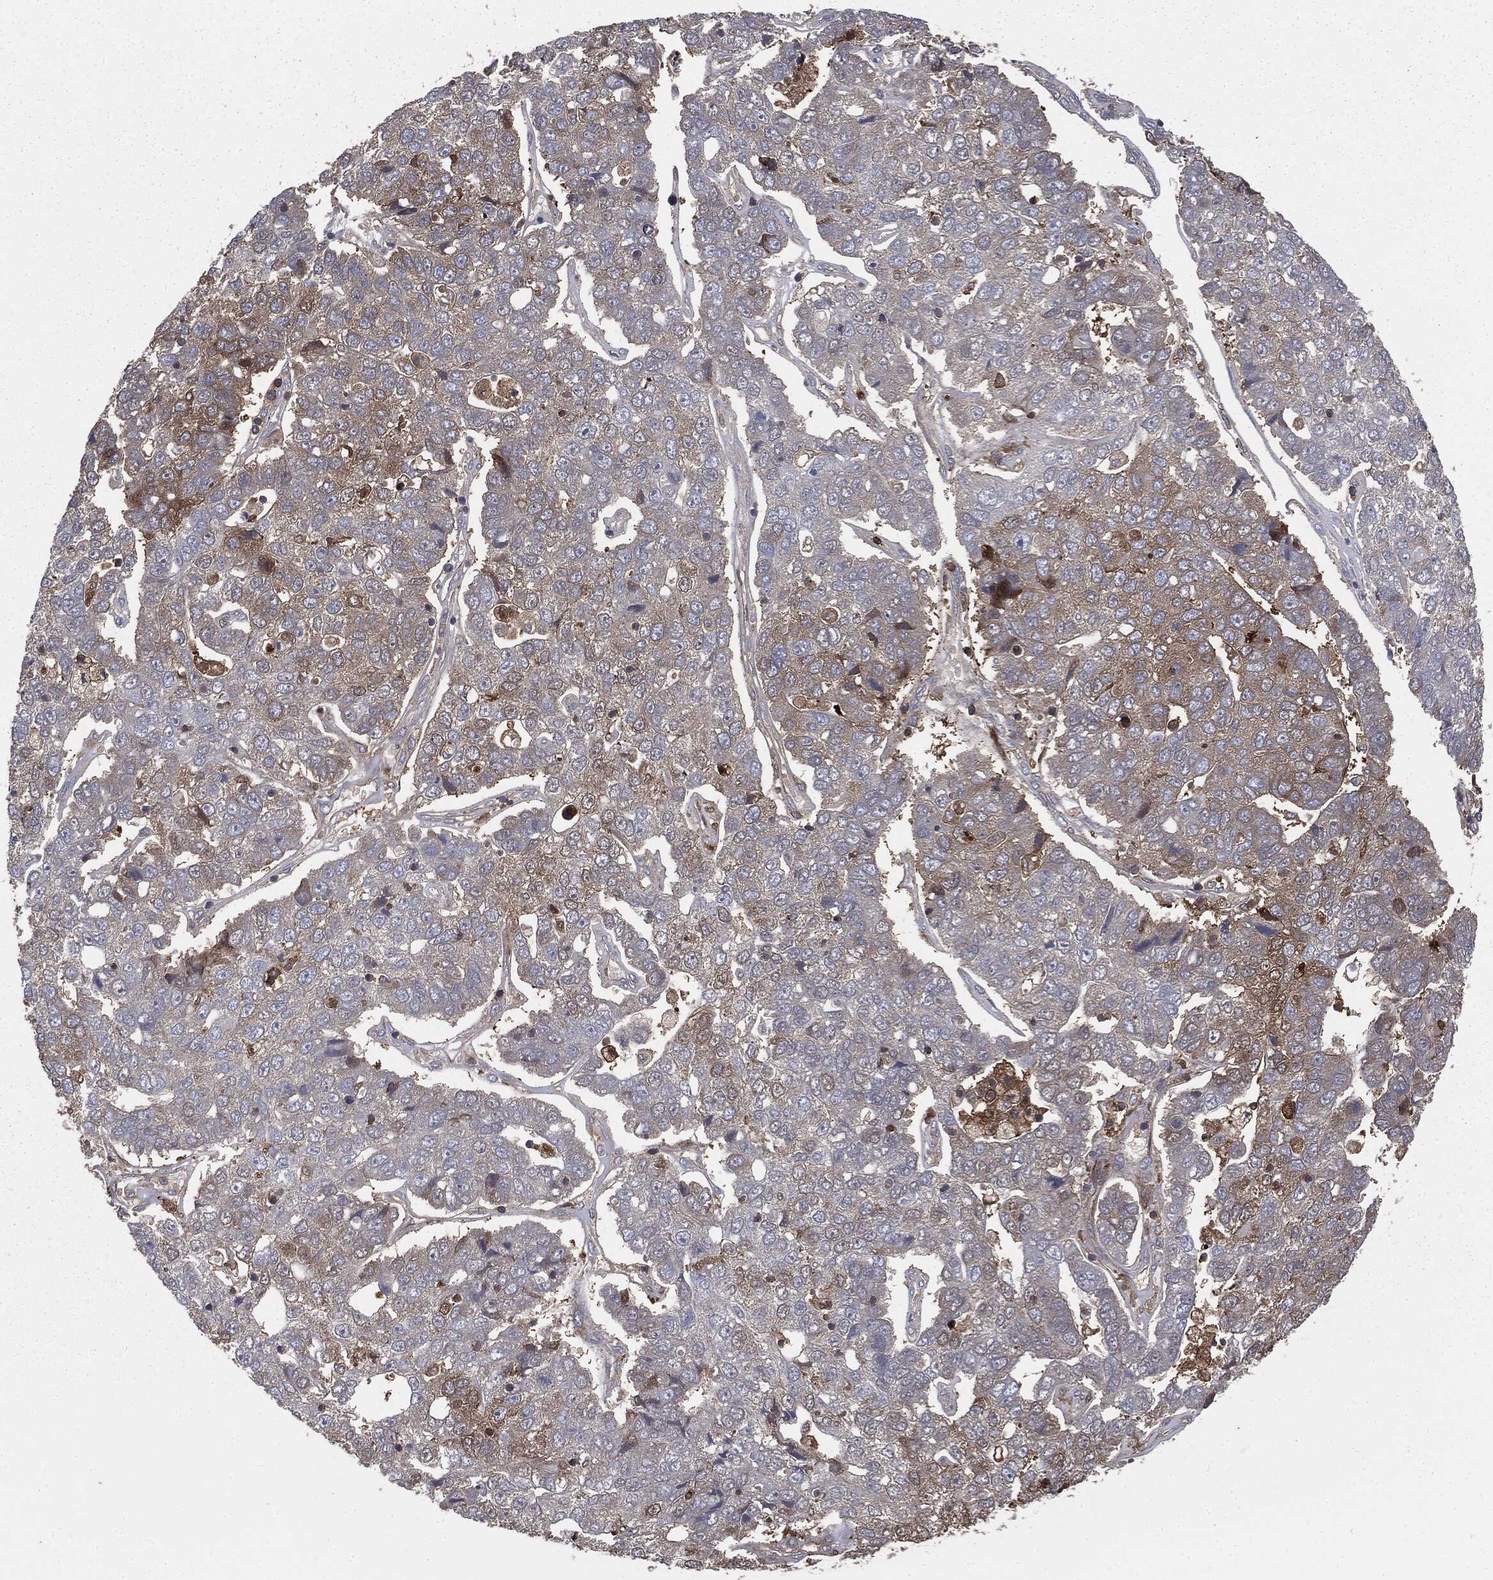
{"staining": {"intensity": "moderate", "quantity": "<25%", "location": "cytoplasmic/membranous"}, "tissue": "pancreatic cancer", "cell_type": "Tumor cells", "image_type": "cancer", "snomed": [{"axis": "morphology", "description": "Adenocarcinoma, NOS"}, {"axis": "topography", "description": "Pancreas"}], "caption": "A high-resolution micrograph shows IHC staining of pancreatic adenocarcinoma, which exhibits moderate cytoplasmic/membranous staining in about <25% of tumor cells.", "gene": "GNB5", "patient": {"sex": "female", "age": 61}}